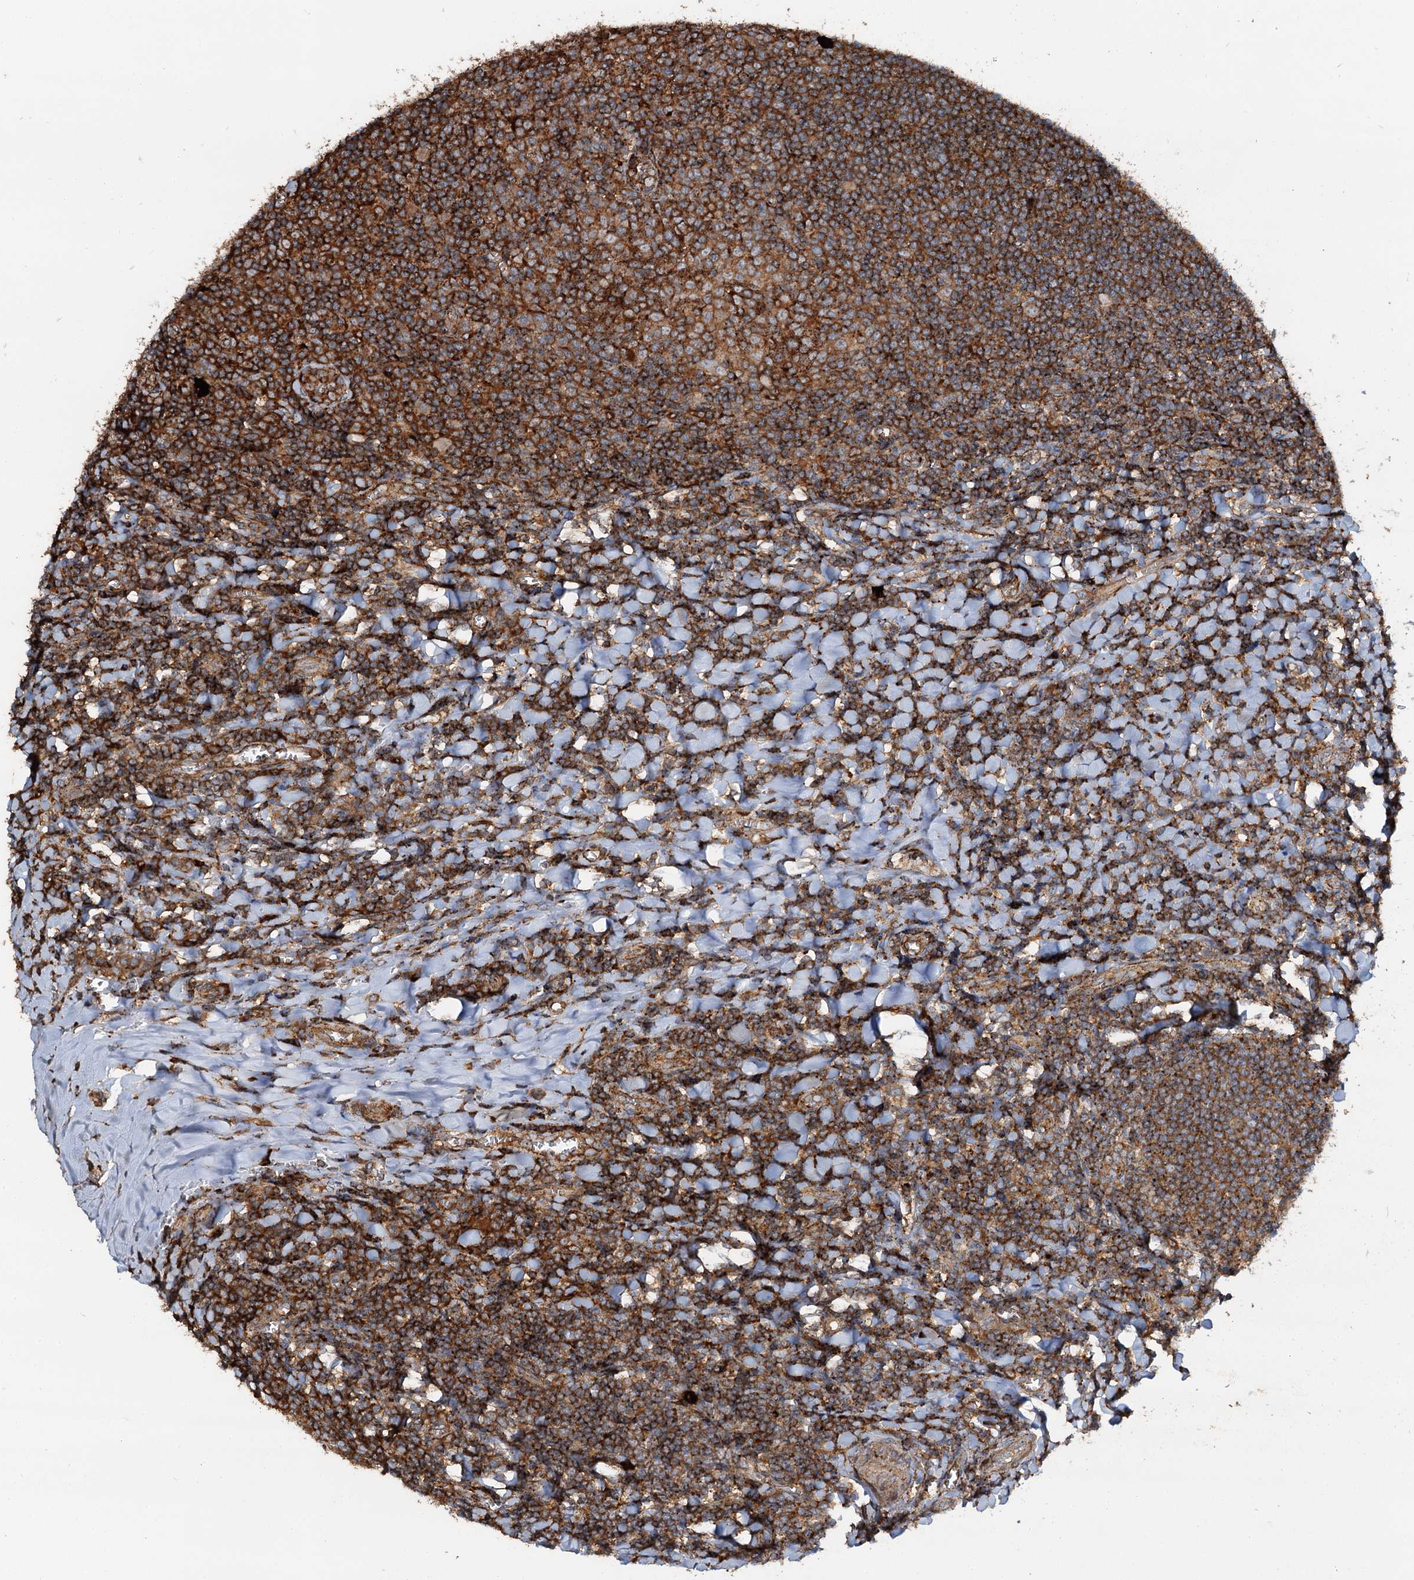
{"staining": {"intensity": "strong", "quantity": ">75%", "location": "cytoplasmic/membranous"}, "tissue": "tonsil", "cell_type": "Germinal center cells", "image_type": "normal", "snomed": [{"axis": "morphology", "description": "Normal tissue, NOS"}, {"axis": "topography", "description": "Tonsil"}], "caption": "Immunohistochemistry (IHC) image of normal tonsil: human tonsil stained using IHC shows high levels of strong protein expression localized specifically in the cytoplasmic/membranous of germinal center cells, appearing as a cytoplasmic/membranous brown color.", "gene": "WDR73", "patient": {"sex": "male", "age": 27}}